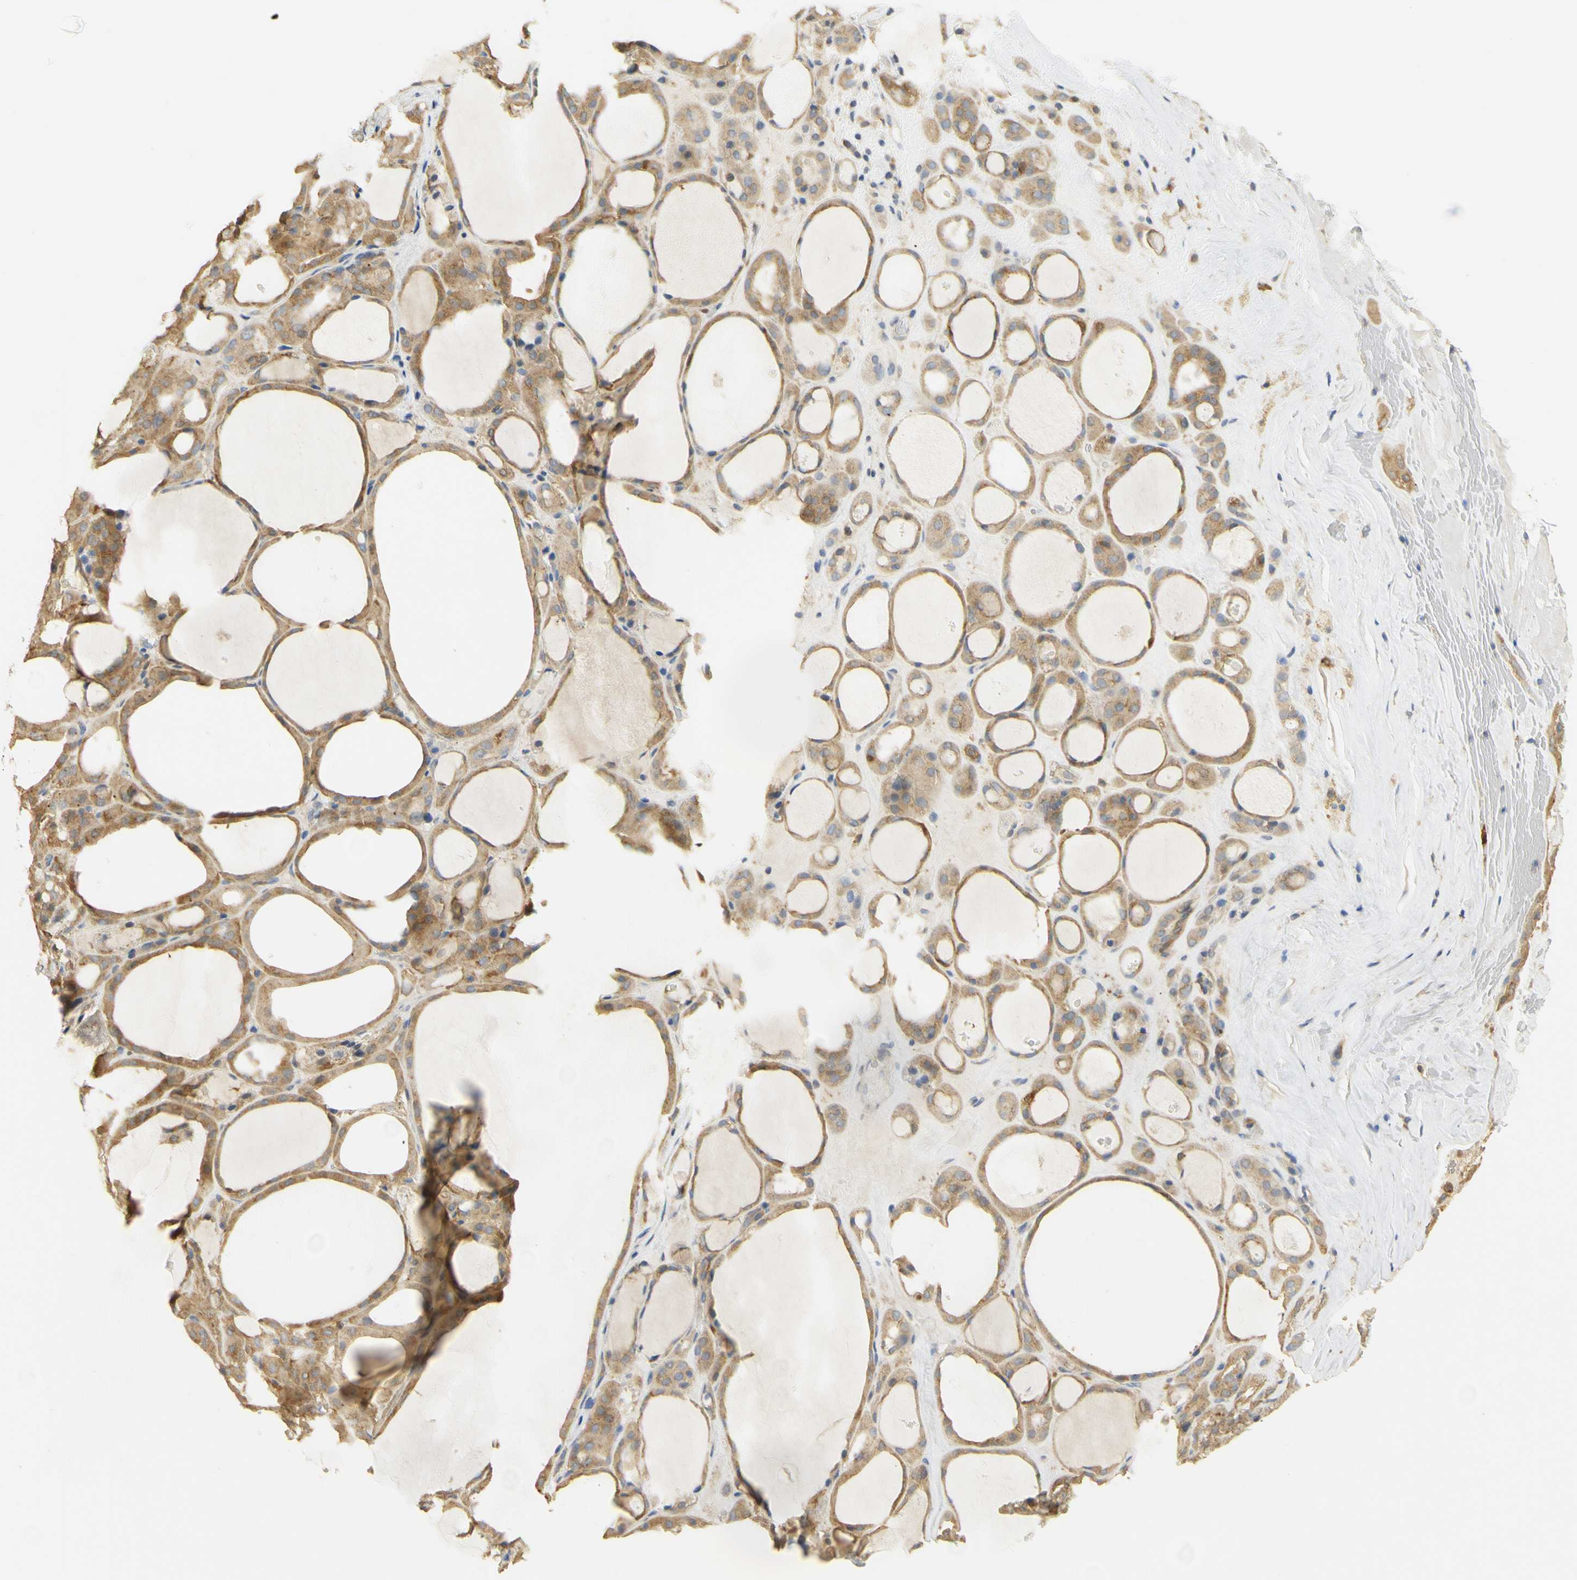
{"staining": {"intensity": "moderate", "quantity": ">75%", "location": "cytoplasmic/membranous"}, "tissue": "thyroid gland", "cell_type": "Glandular cells", "image_type": "normal", "snomed": [{"axis": "morphology", "description": "Normal tissue, NOS"}, {"axis": "morphology", "description": "Carcinoma, NOS"}, {"axis": "topography", "description": "Thyroid gland"}], "caption": "This photomicrograph demonstrates immunohistochemistry staining of normal human thyroid gland, with medium moderate cytoplasmic/membranous positivity in about >75% of glandular cells.", "gene": "PAK1", "patient": {"sex": "female", "age": 86}}